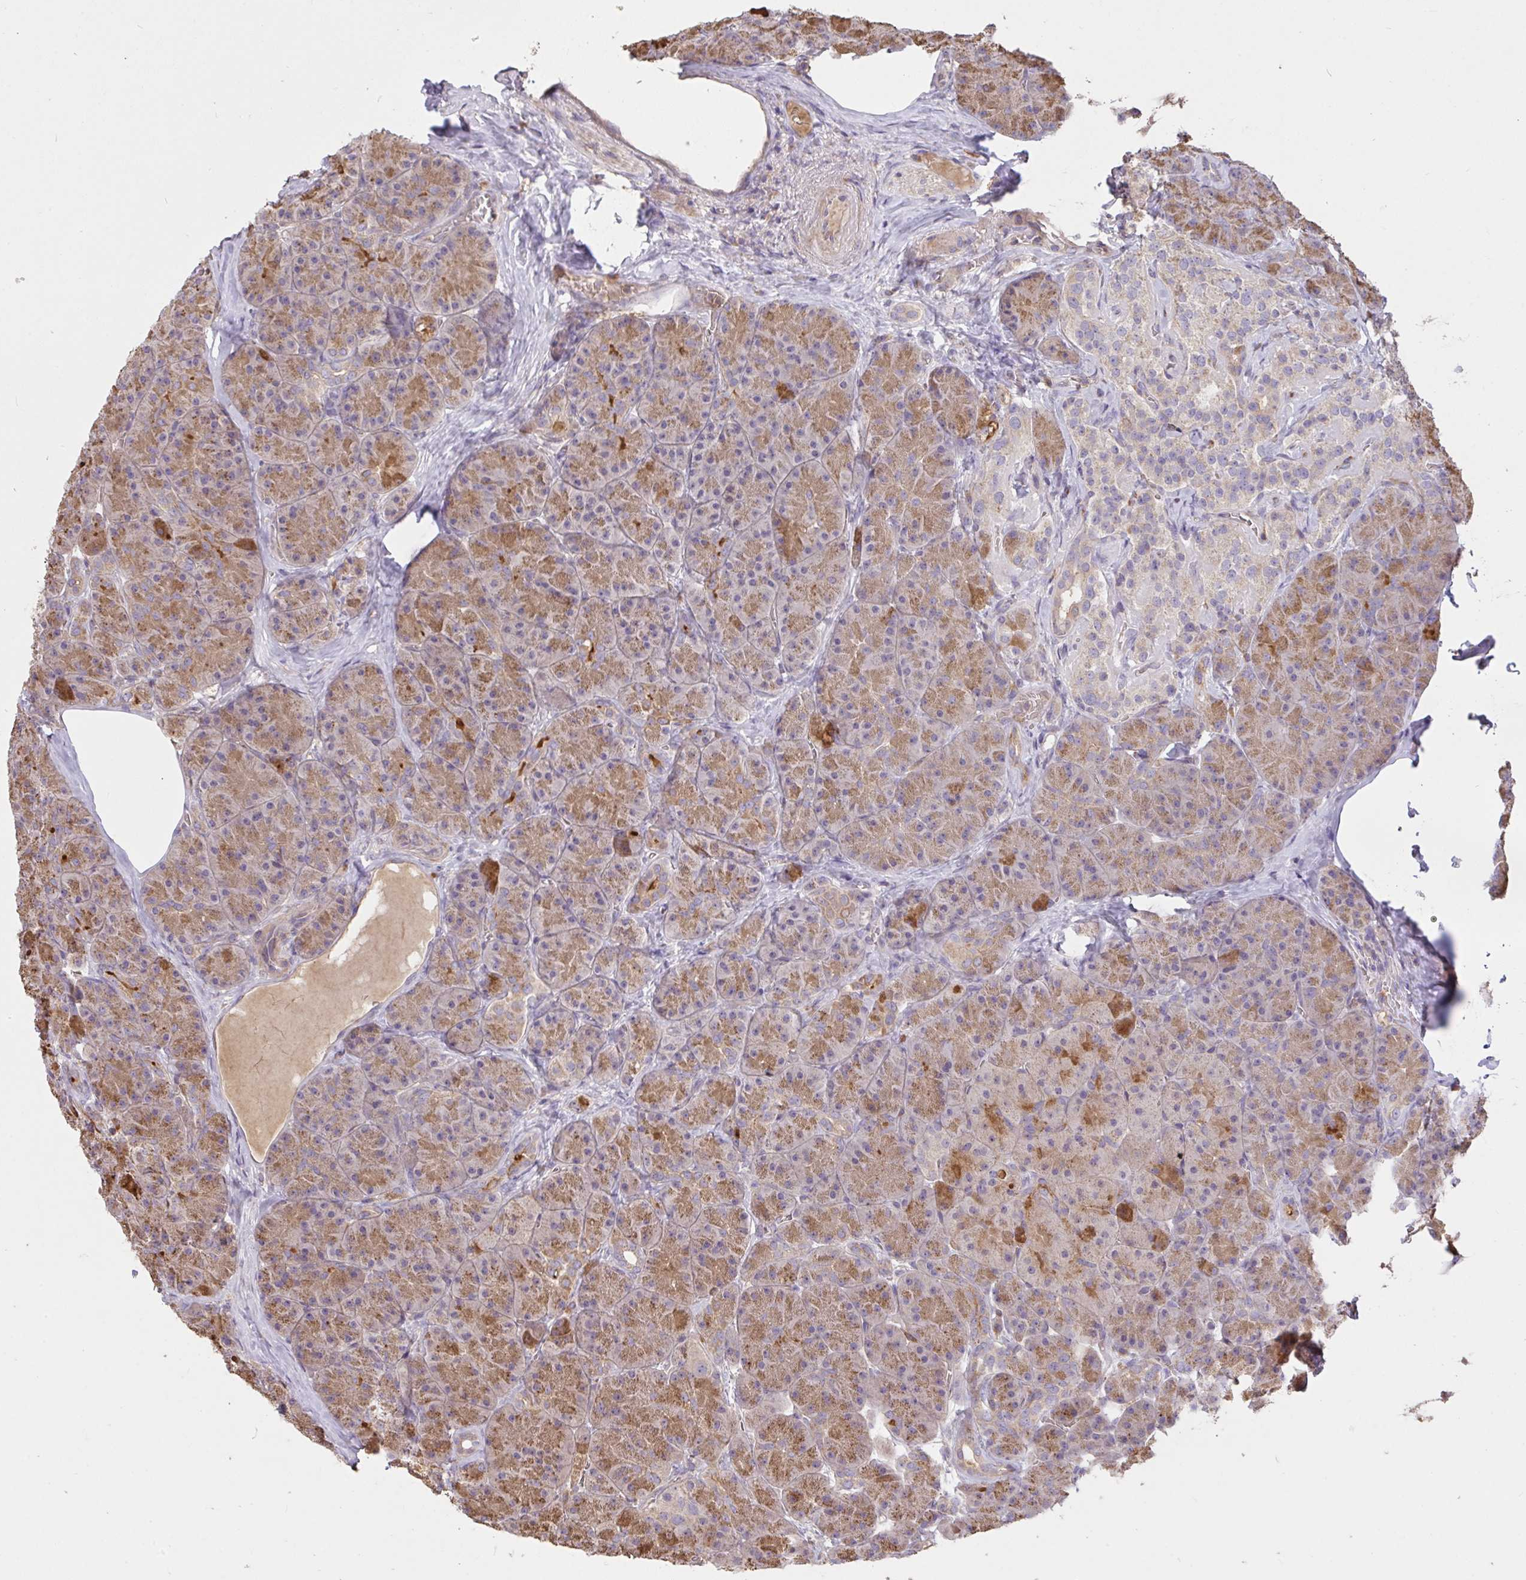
{"staining": {"intensity": "moderate", "quantity": ">75%", "location": "cytoplasmic/membranous"}, "tissue": "pancreas", "cell_type": "Exocrine glandular cells", "image_type": "normal", "snomed": [{"axis": "morphology", "description": "Normal tissue, NOS"}, {"axis": "topography", "description": "Pancreas"}], "caption": "Protein expression analysis of normal human pancreas reveals moderate cytoplasmic/membranous expression in about >75% of exocrine glandular cells. The staining was performed using DAB to visualize the protein expression in brown, while the nuclei were stained in blue with hematoxylin (Magnification: 20x).", "gene": "FCER1A", "patient": {"sex": "male", "age": 57}}